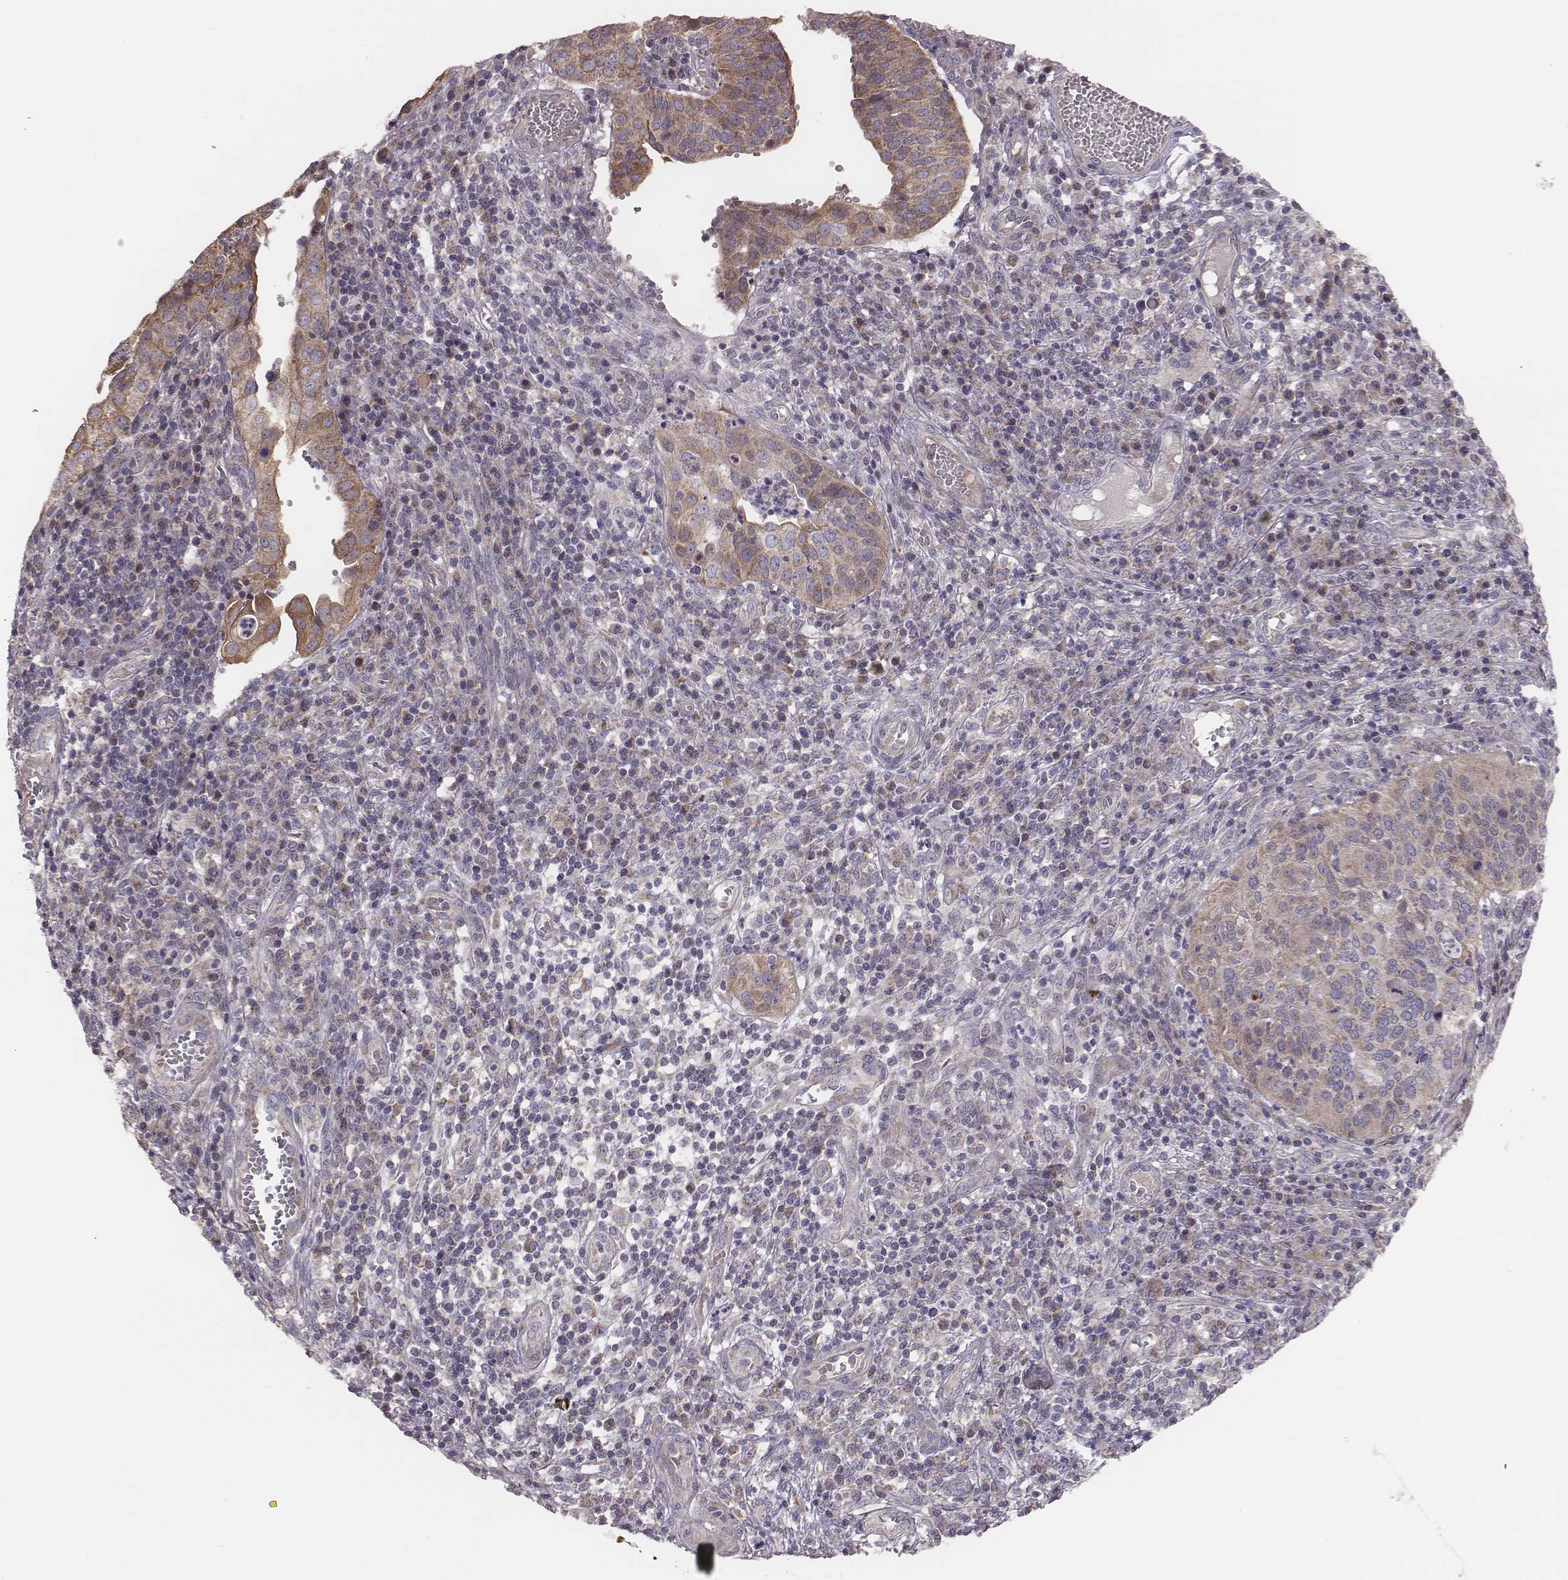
{"staining": {"intensity": "weak", "quantity": ">75%", "location": "cytoplasmic/membranous"}, "tissue": "cervical cancer", "cell_type": "Tumor cells", "image_type": "cancer", "snomed": [{"axis": "morphology", "description": "Squamous cell carcinoma, NOS"}, {"axis": "topography", "description": "Cervix"}], "caption": "The histopathology image exhibits a brown stain indicating the presence of a protein in the cytoplasmic/membranous of tumor cells in cervical cancer (squamous cell carcinoma). Nuclei are stained in blue.", "gene": "HAVCR1", "patient": {"sex": "female", "age": 39}}